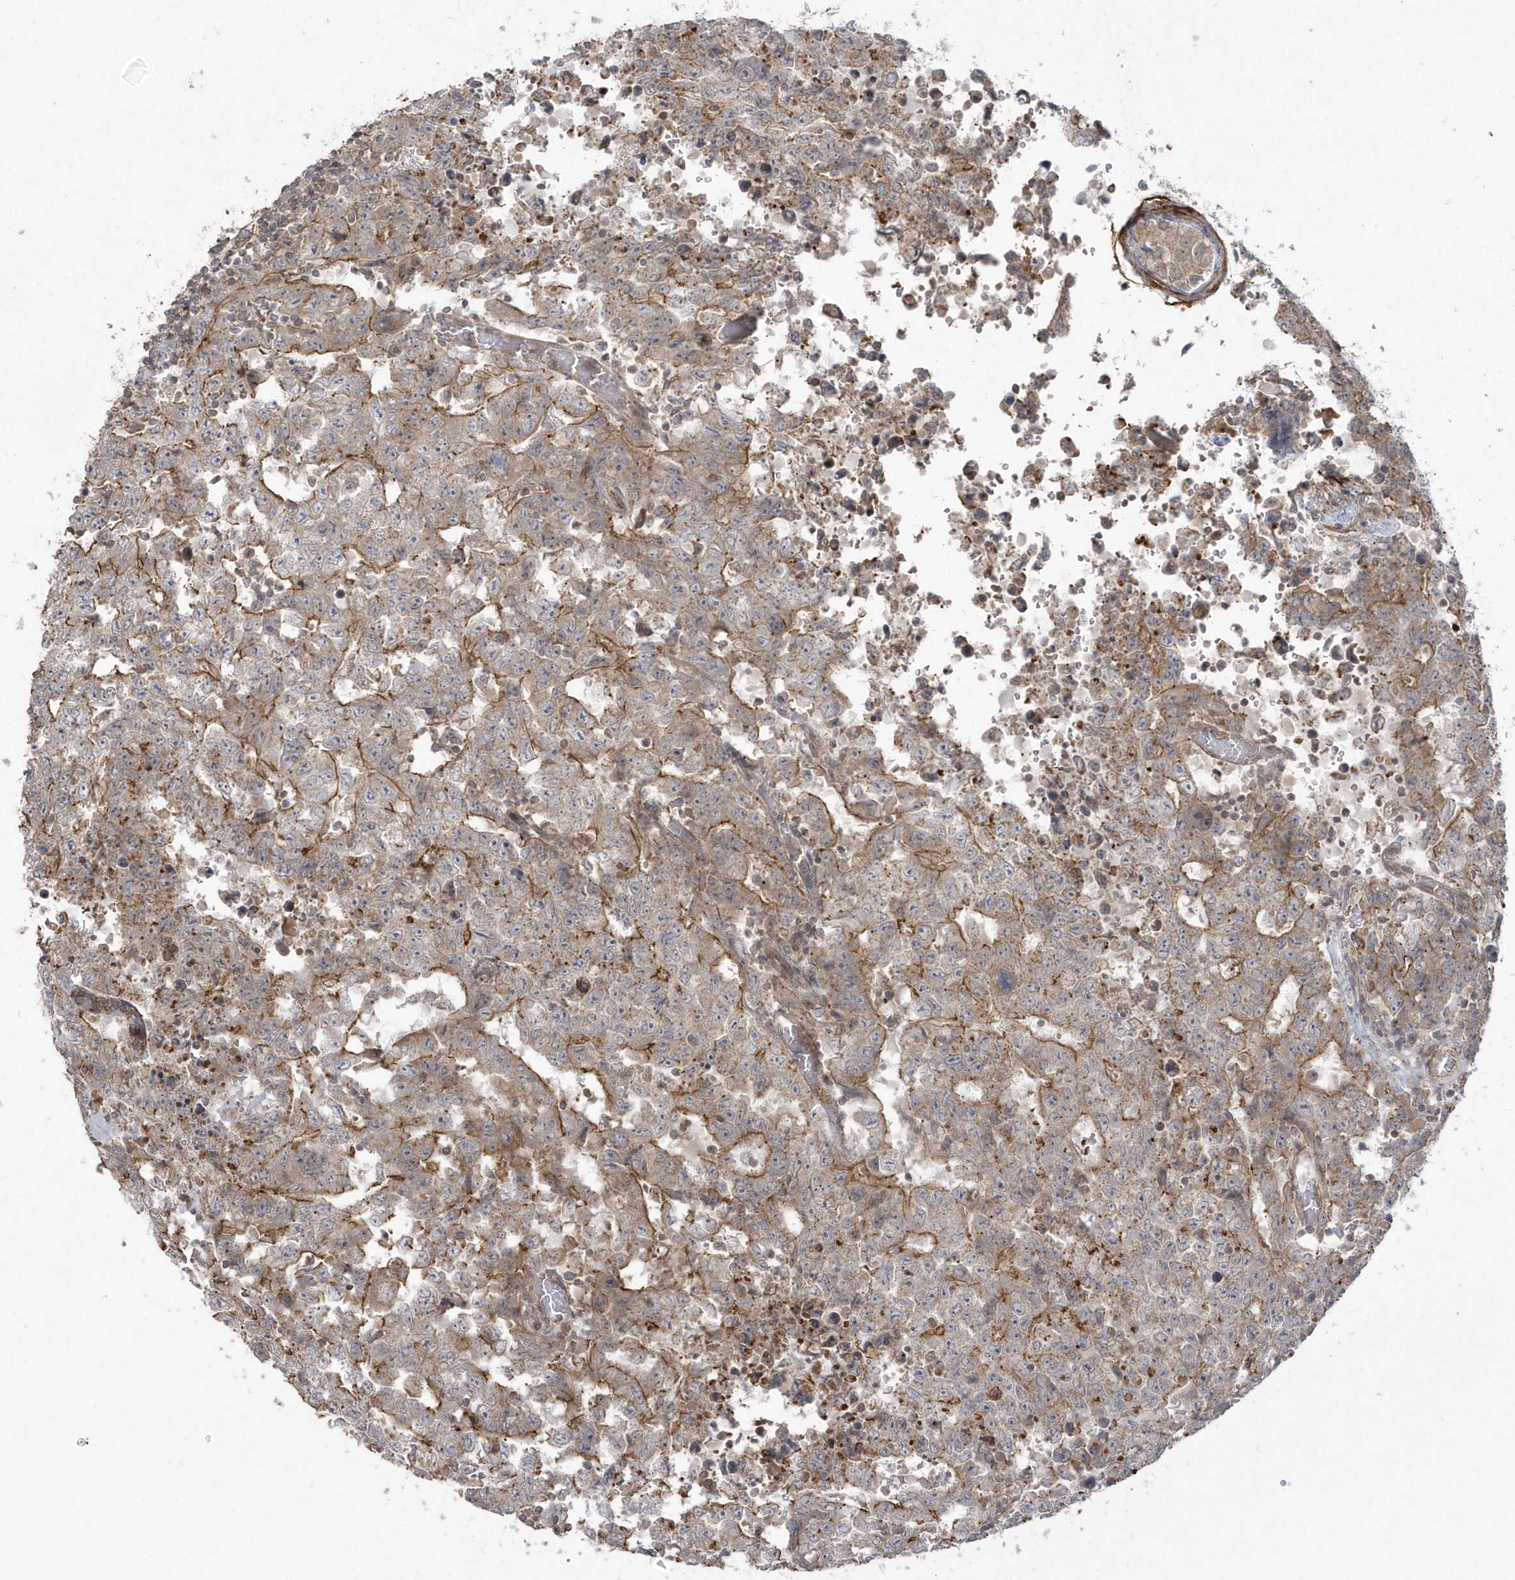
{"staining": {"intensity": "moderate", "quantity": "25%-75%", "location": "cytoplasmic/membranous"}, "tissue": "testis cancer", "cell_type": "Tumor cells", "image_type": "cancer", "snomed": [{"axis": "morphology", "description": "Carcinoma, Embryonal, NOS"}, {"axis": "topography", "description": "Testis"}], "caption": "Human testis embryonal carcinoma stained for a protein (brown) exhibits moderate cytoplasmic/membranous positive staining in about 25%-75% of tumor cells.", "gene": "ARMC8", "patient": {"sex": "male", "age": 26}}